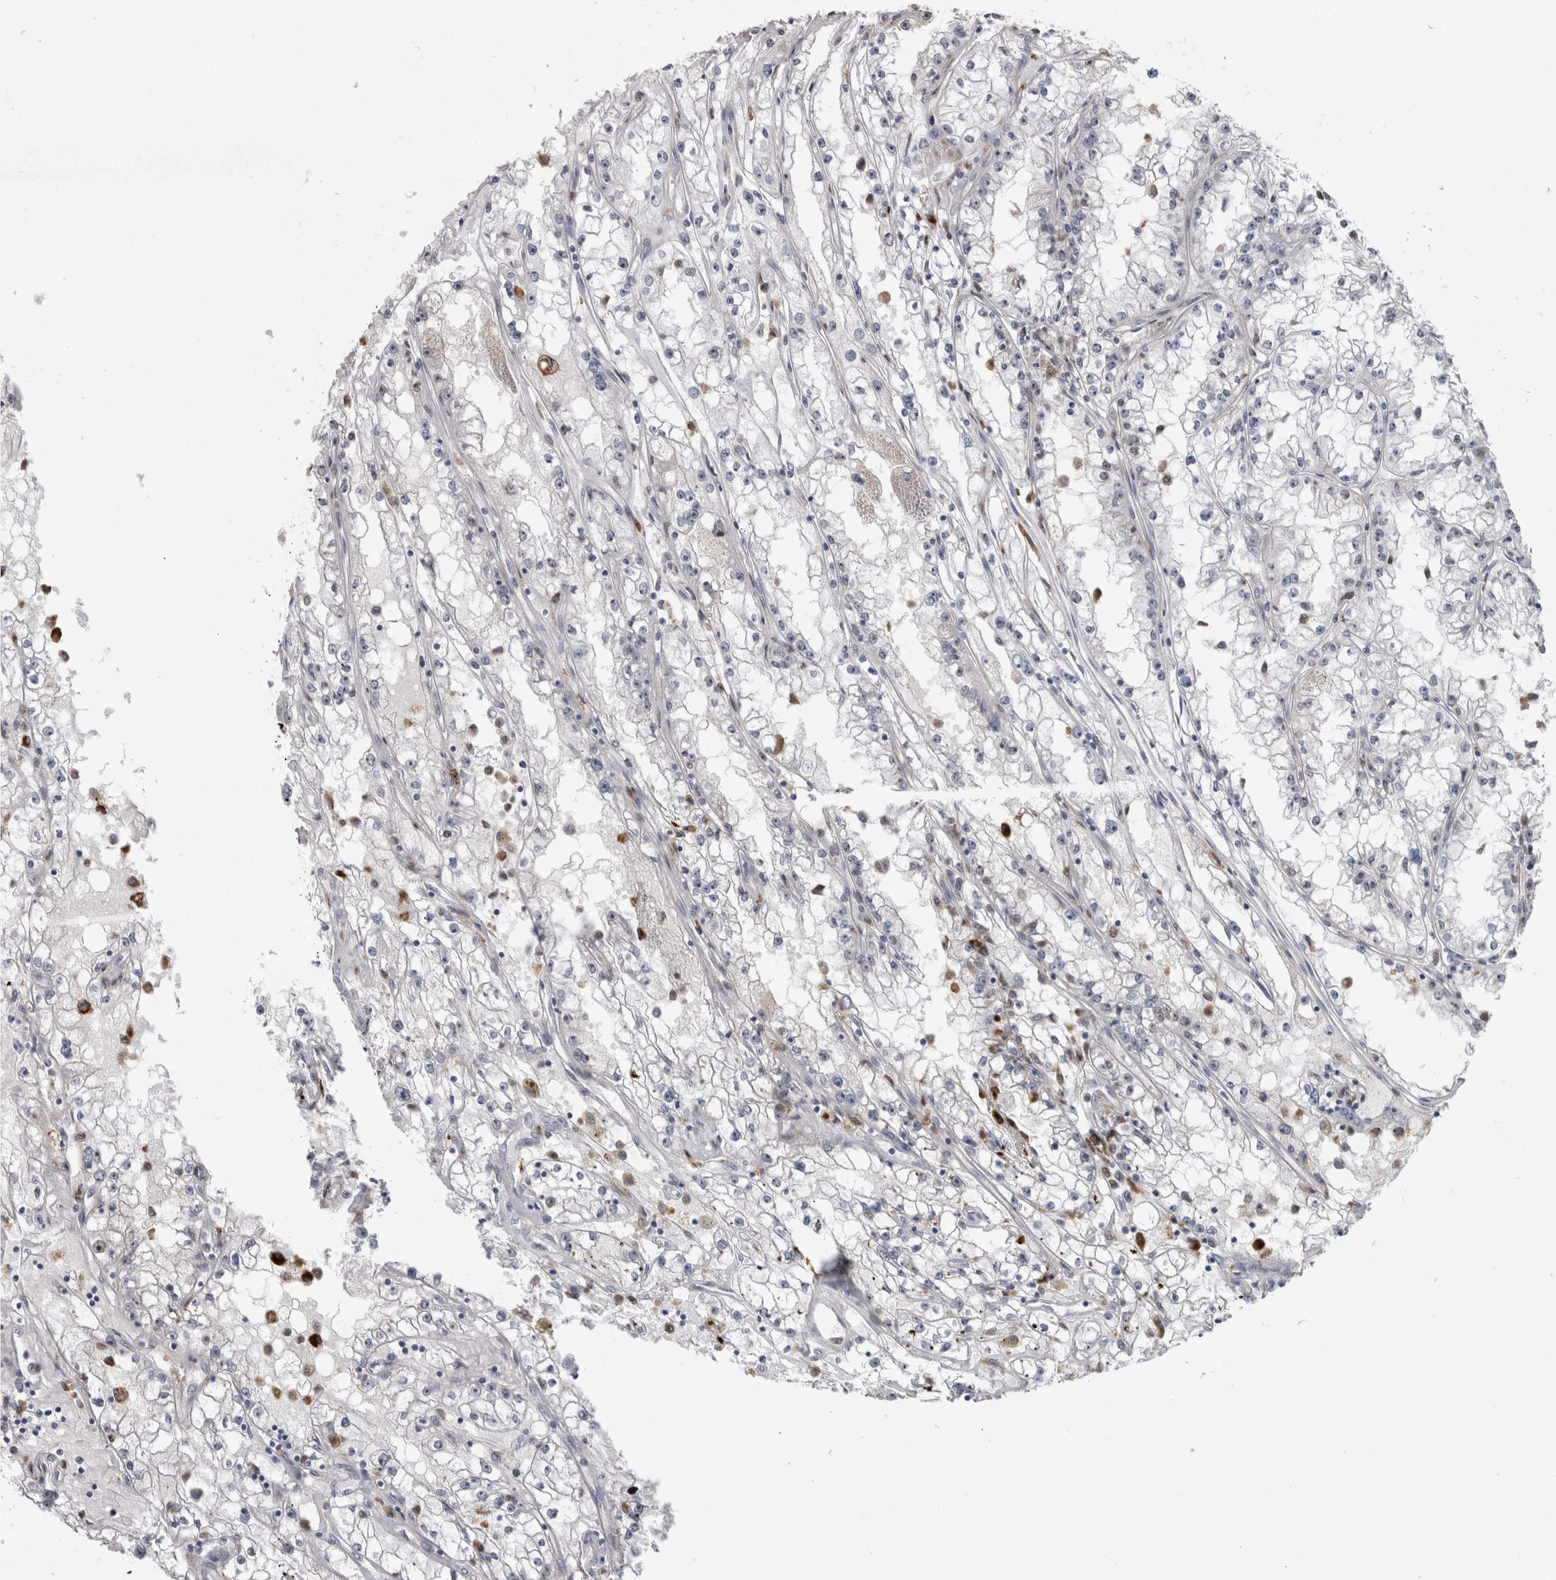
{"staining": {"intensity": "negative", "quantity": "none", "location": "none"}, "tissue": "renal cancer", "cell_type": "Tumor cells", "image_type": "cancer", "snomed": [{"axis": "morphology", "description": "Adenocarcinoma, NOS"}, {"axis": "topography", "description": "Kidney"}], "caption": "Protein analysis of renal cancer exhibits no significant staining in tumor cells.", "gene": "POLD2", "patient": {"sex": "male", "age": 56}}